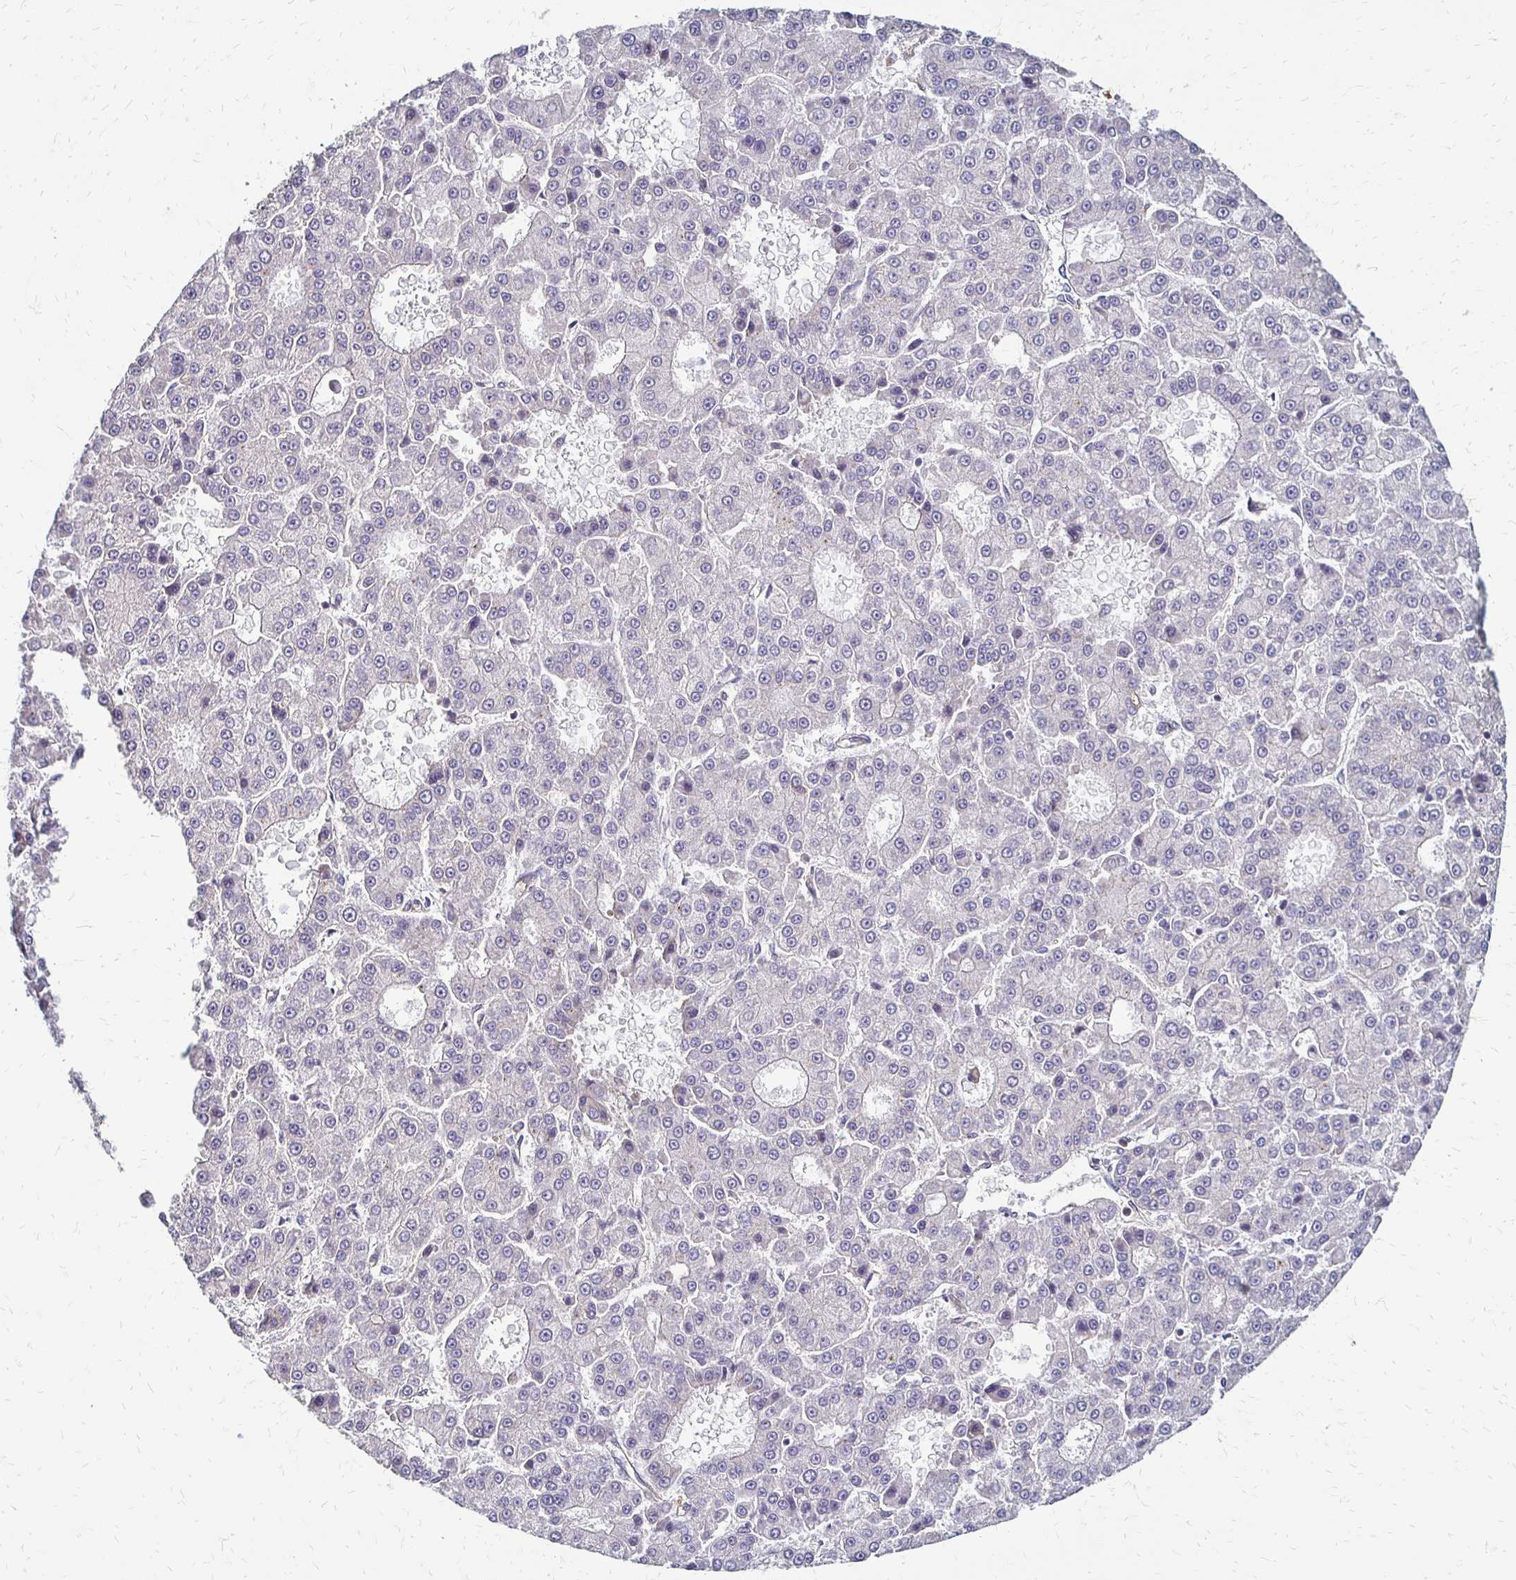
{"staining": {"intensity": "negative", "quantity": "none", "location": "none"}, "tissue": "liver cancer", "cell_type": "Tumor cells", "image_type": "cancer", "snomed": [{"axis": "morphology", "description": "Carcinoma, Hepatocellular, NOS"}, {"axis": "topography", "description": "Liver"}], "caption": "Immunohistochemistry (IHC) photomicrograph of neoplastic tissue: liver hepatocellular carcinoma stained with DAB reveals no significant protein positivity in tumor cells.", "gene": "SLC9A9", "patient": {"sex": "male", "age": 70}}